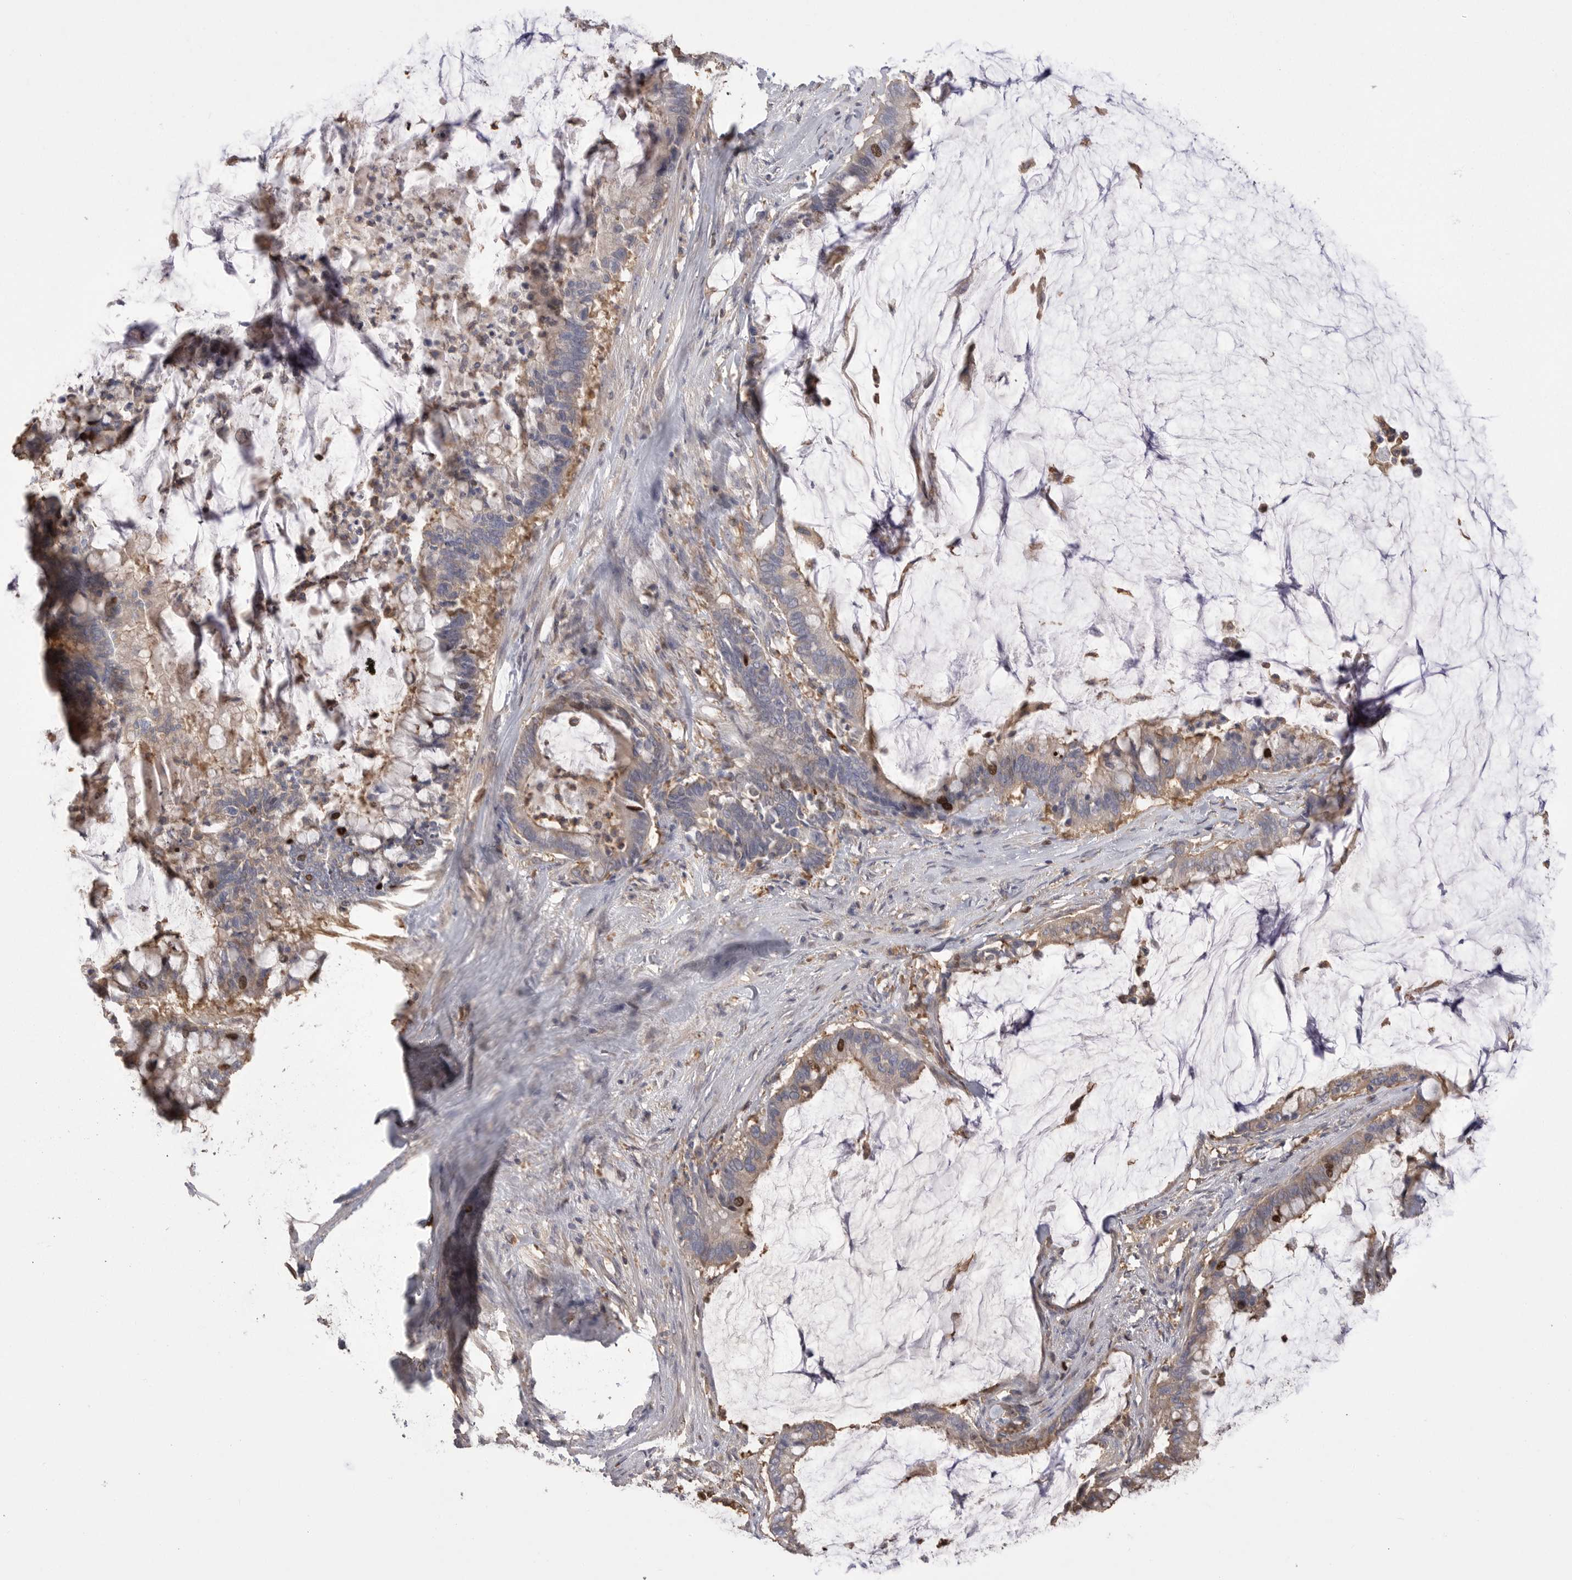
{"staining": {"intensity": "strong", "quantity": "<25%", "location": "nuclear"}, "tissue": "pancreatic cancer", "cell_type": "Tumor cells", "image_type": "cancer", "snomed": [{"axis": "morphology", "description": "Adenocarcinoma, NOS"}, {"axis": "topography", "description": "Pancreas"}], "caption": "Immunohistochemistry of human pancreatic cancer (adenocarcinoma) exhibits medium levels of strong nuclear staining in approximately <25% of tumor cells.", "gene": "TOP2A", "patient": {"sex": "male", "age": 41}}